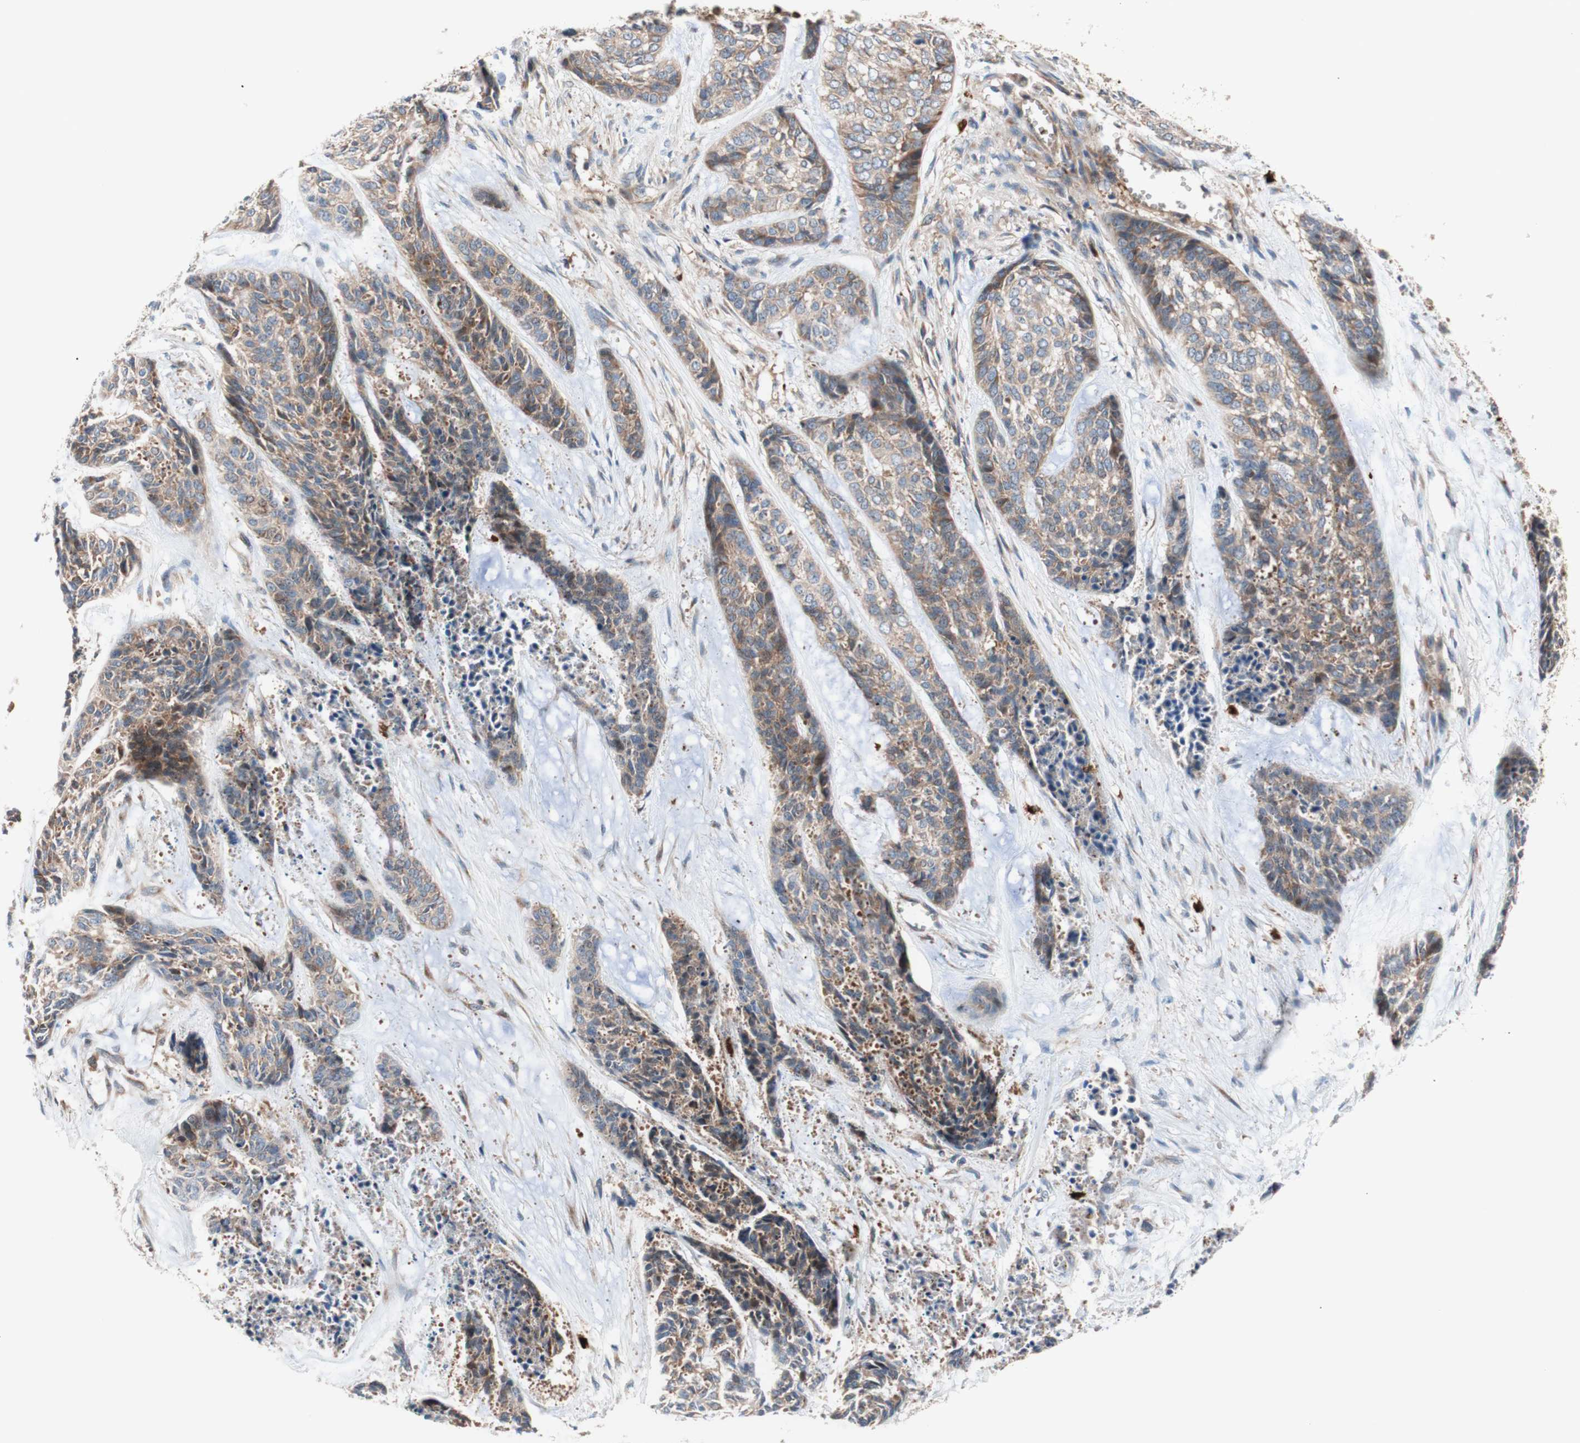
{"staining": {"intensity": "moderate", "quantity": ">75%", "location": "cytoplasmic/membranous"}, "tissue": "skin cancer", "cell_type": "Tumor cells", "image_type": "cancer", "snomed": [{"axis": "morphology", "description": "Basal cell carcinoma"}, {"axis": "topography", "description": "Skin"}], "caption": "Immunohistochemical staining of human skin cancer (basal cell carcinoma) shows moderate cytoplasmic/membranous protein positivity in approximately >75% of tumor cells.", "gene": "USP9X", "patient": {"sex": "female", "age": 64}}